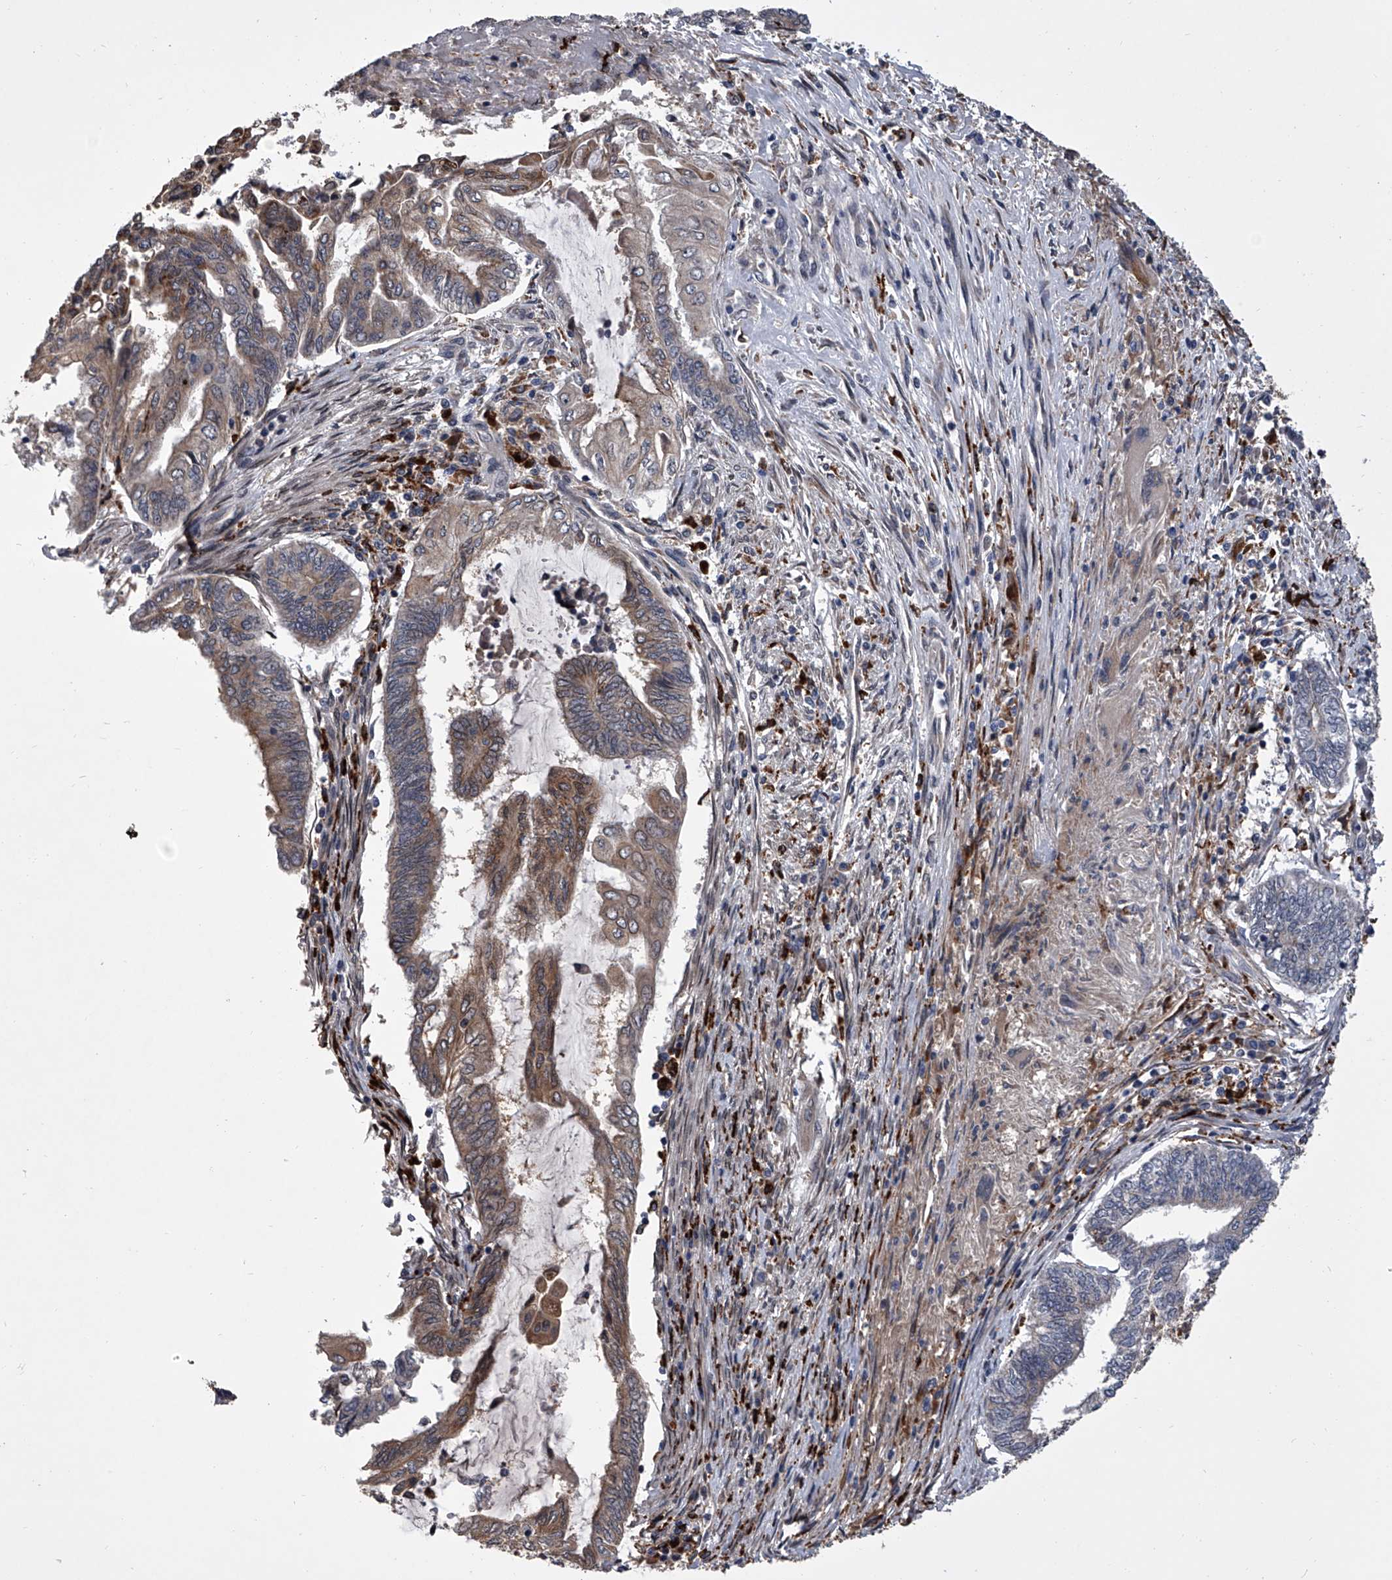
{"staining": {"intensity": "weak", "quantity": "25%-75%", "location": "cytoplasmic/membranous"}, "tissue": "endometrial cancer", "cell_type": "Tumor cells", "image_type": "cancer", "snomed": [{"axis": "morphology", "description": "Adenocarcinoma, NOS"}, {"axis": "topography", "description": "Uterus"}, {"axis": "topography", "description": "Endometrium"}], "caption": "This micrograph exhibits IHC staining of adenocarcinoma (endometrial), with low weak cytoplasmic/membranous staining in about 25%-75% of tumor cells.", "gene": "TRIM8", "patient": {"sex": "female", "age": 70}}